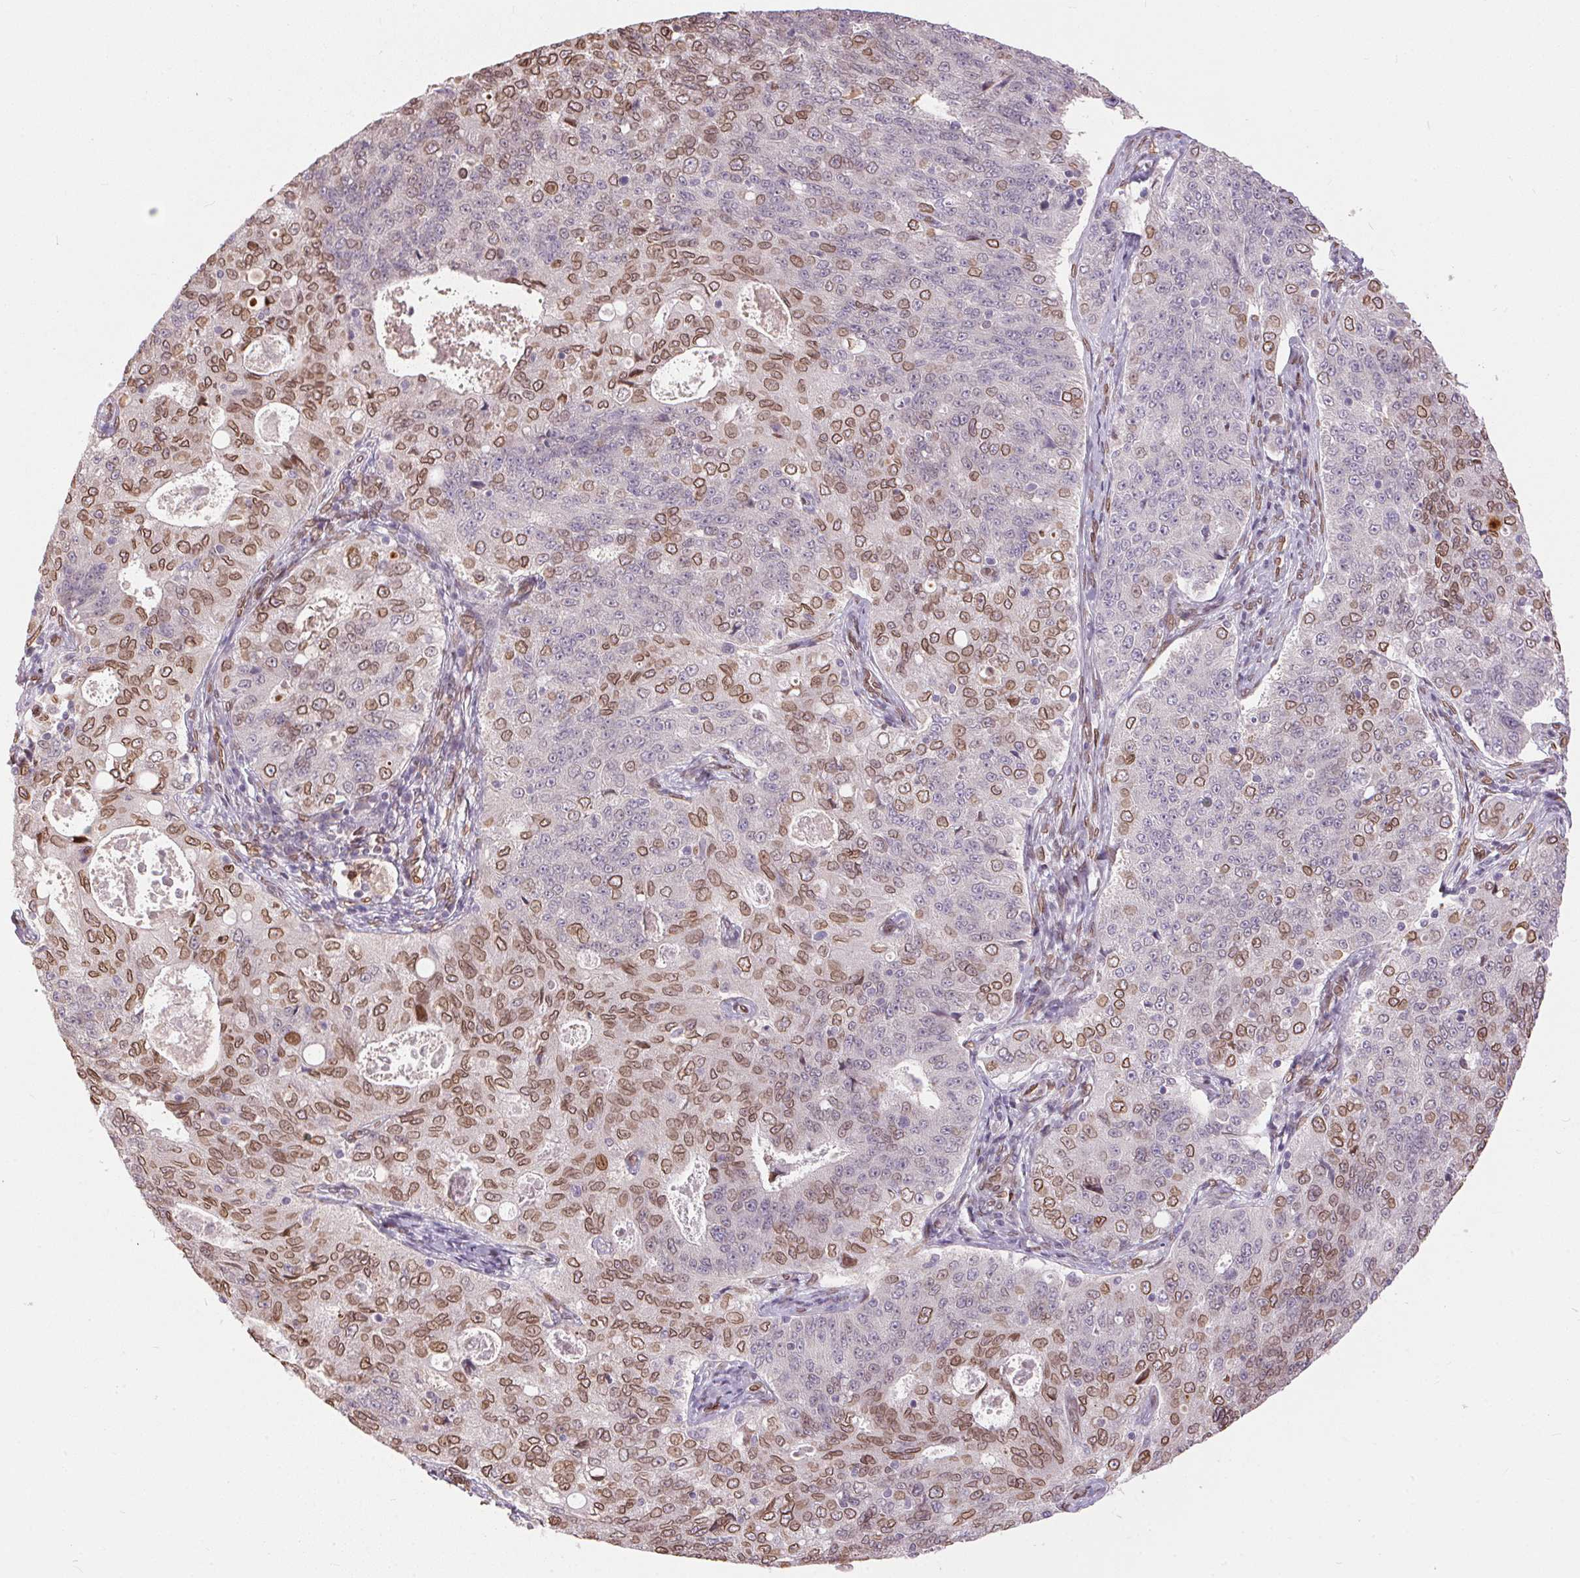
{"staining": {"intensity": "moderate", "quantity": "25%-75%", "location": "cytoplasmic/membranous,nuclear"}, "tissue": "endometrial cancer", "cell_type": "Tumor cells", "image_type": "cancer", "snomed": [{"axis": "morphology", "description": "Adenocarcinoma, NOS"}, {"axis": "topography", "description": "Endometrium"}], "caption": "Immunohistochemical staining of human endometrial cancer (adenocarcinoma) exhibits moderate cytoplasmic/membranous and nuclear protein positivity in approximately 25%-75% of tumor cells.", "gene": "TMEM175", "patient": {"sex": "female", "age": 43}}